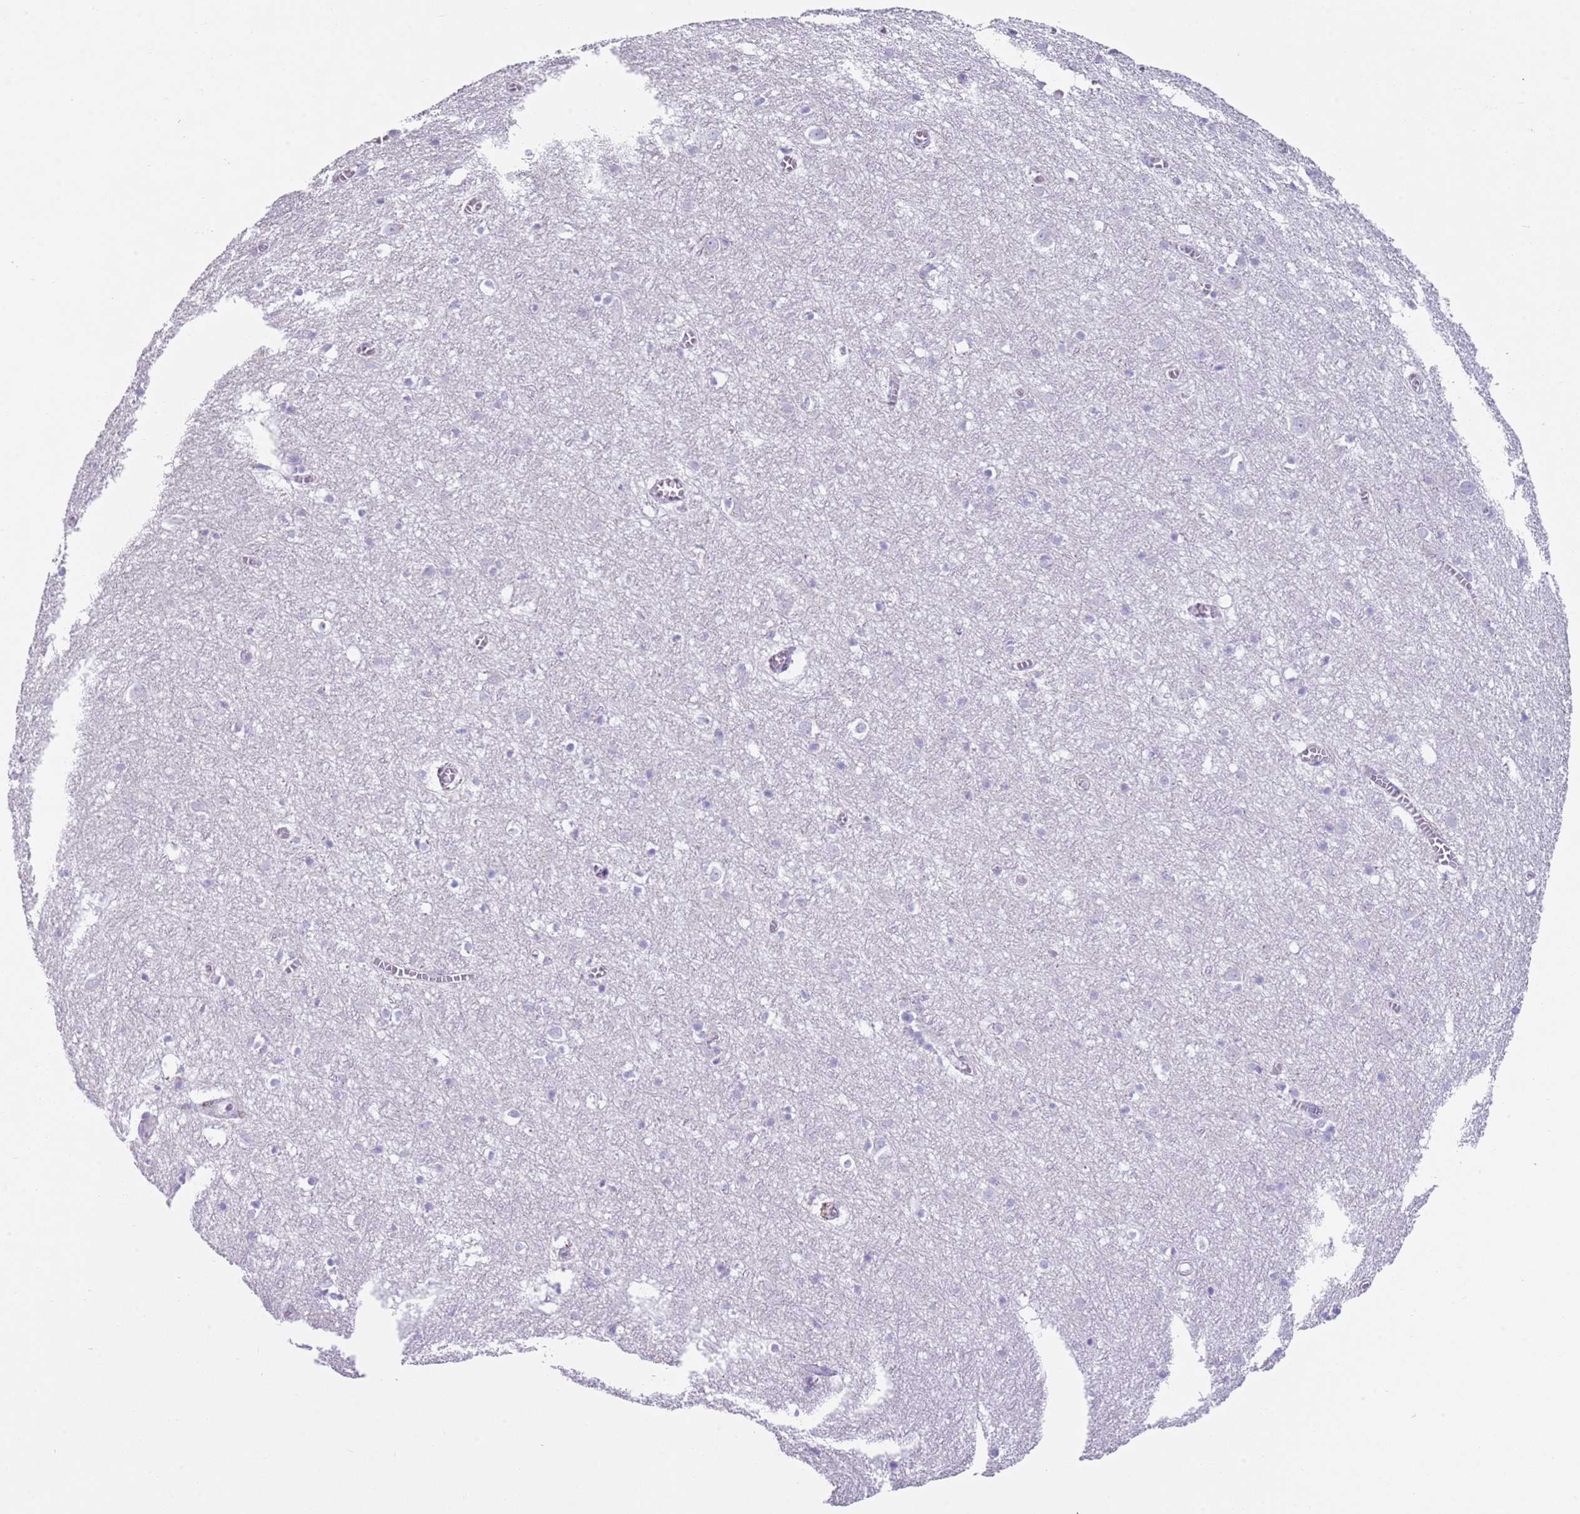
{"staining": {"intensity": "negative", "quantity": "none", "location": "none"}, "tissue": "cerebral cortex", "cell_type": "Endothelial cells", "image_type": "normal", "snomed": [{"axis": "morphology", "description": "Normal tissue, NOS"}, {"axis": "topography", "description": "Cerebral cortex"}], "caption": "The image exhibits no staining of endothelial cells in benign cerebral cortex.", "gene": "CD177", "patient": {"sex": "female", "age": 64}}